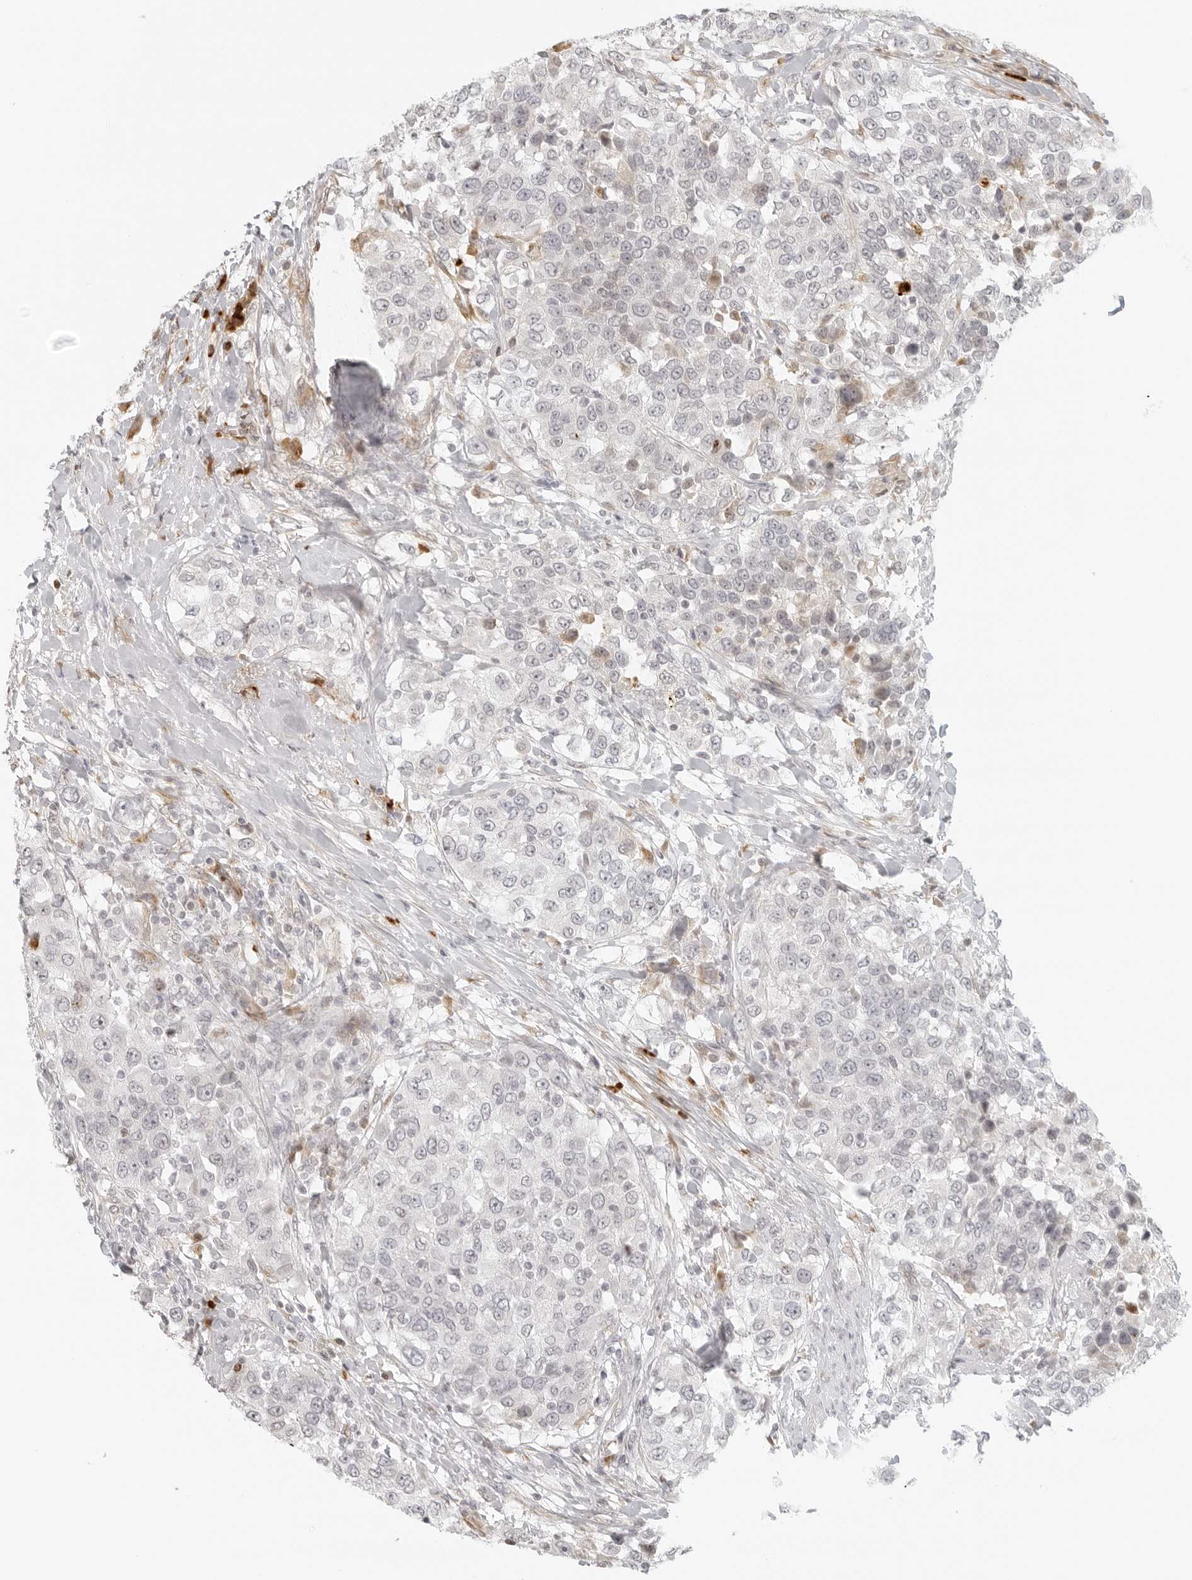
{"staining": {"intensity": "negative", "quantity": "none", "location": "none"}, "tissue": "urothelial cancer", "cell_type": "Tumor cells", "image_type": "cancer", "snomed": [{"axis": "morphology", "description": "Urothelial carcinoma, High grade"}, {"axis": "topography", "description": "Urinary bladder"}], "caption": "Immunohistochemistry photomicrograph of urothelial cancer stained for a protein (brown), which reveals no positivity in tumor cells.", "gene": "ZNF678", "patient": {"sex": "female", "age": 80}}